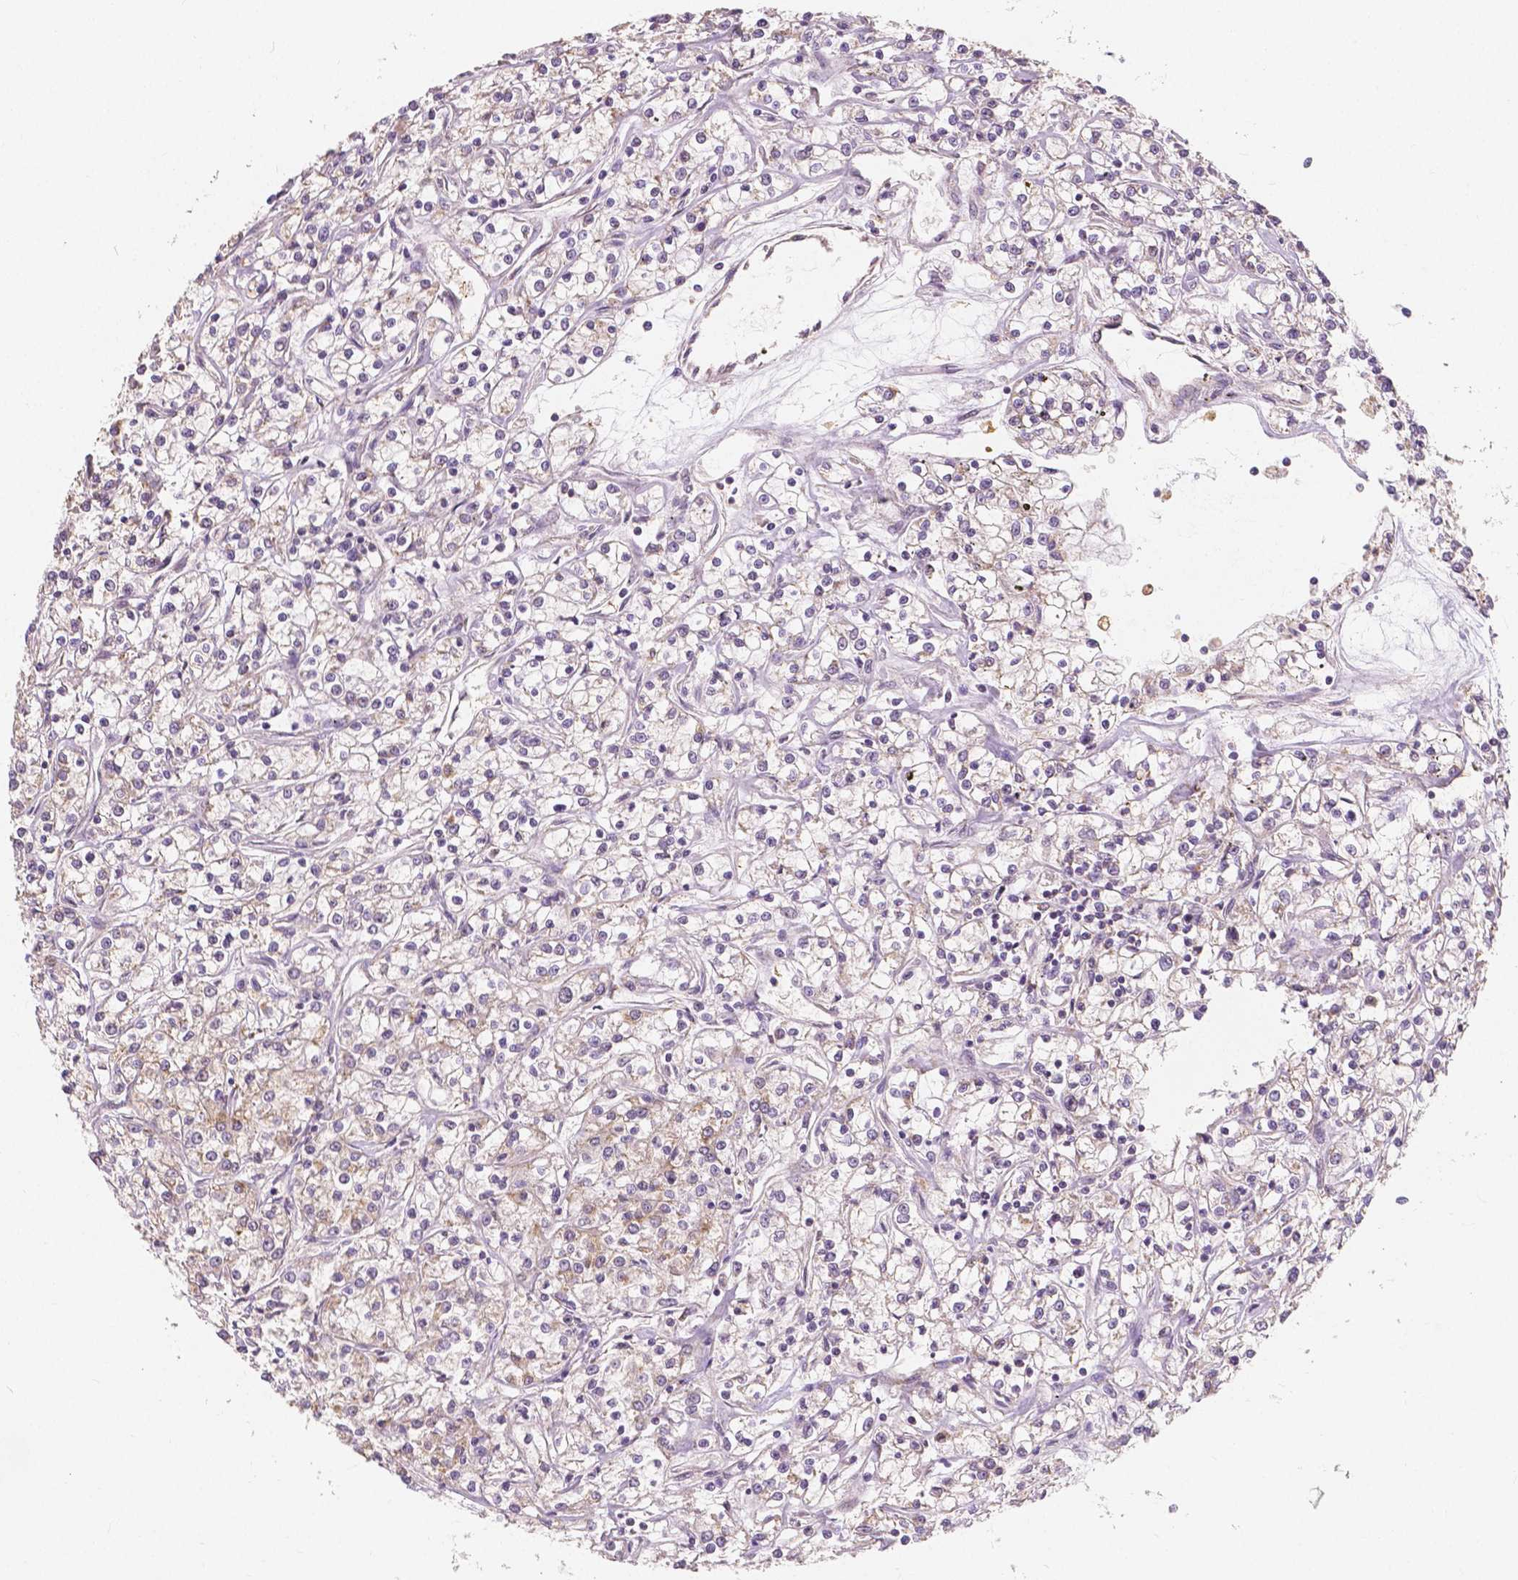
{"staining": {"intensity": "weak", "quantity": "<25%", "location": "cytoplasmic/membranous"}, "tissue": "renal cancer", "cell_type": "Tumor cells", "image_type": "cancer", "snomed": [{"axis": "morphology", "description": "Adenocarcinoma, NOS"}, {"axis": "topography", "description": "Kidney"}], "caption": "Immunohistochemistry of human renal cancer shows no staining in tumor cells.", "gene": "SNX12", "patient": {"sex": "female", "age": 59}}